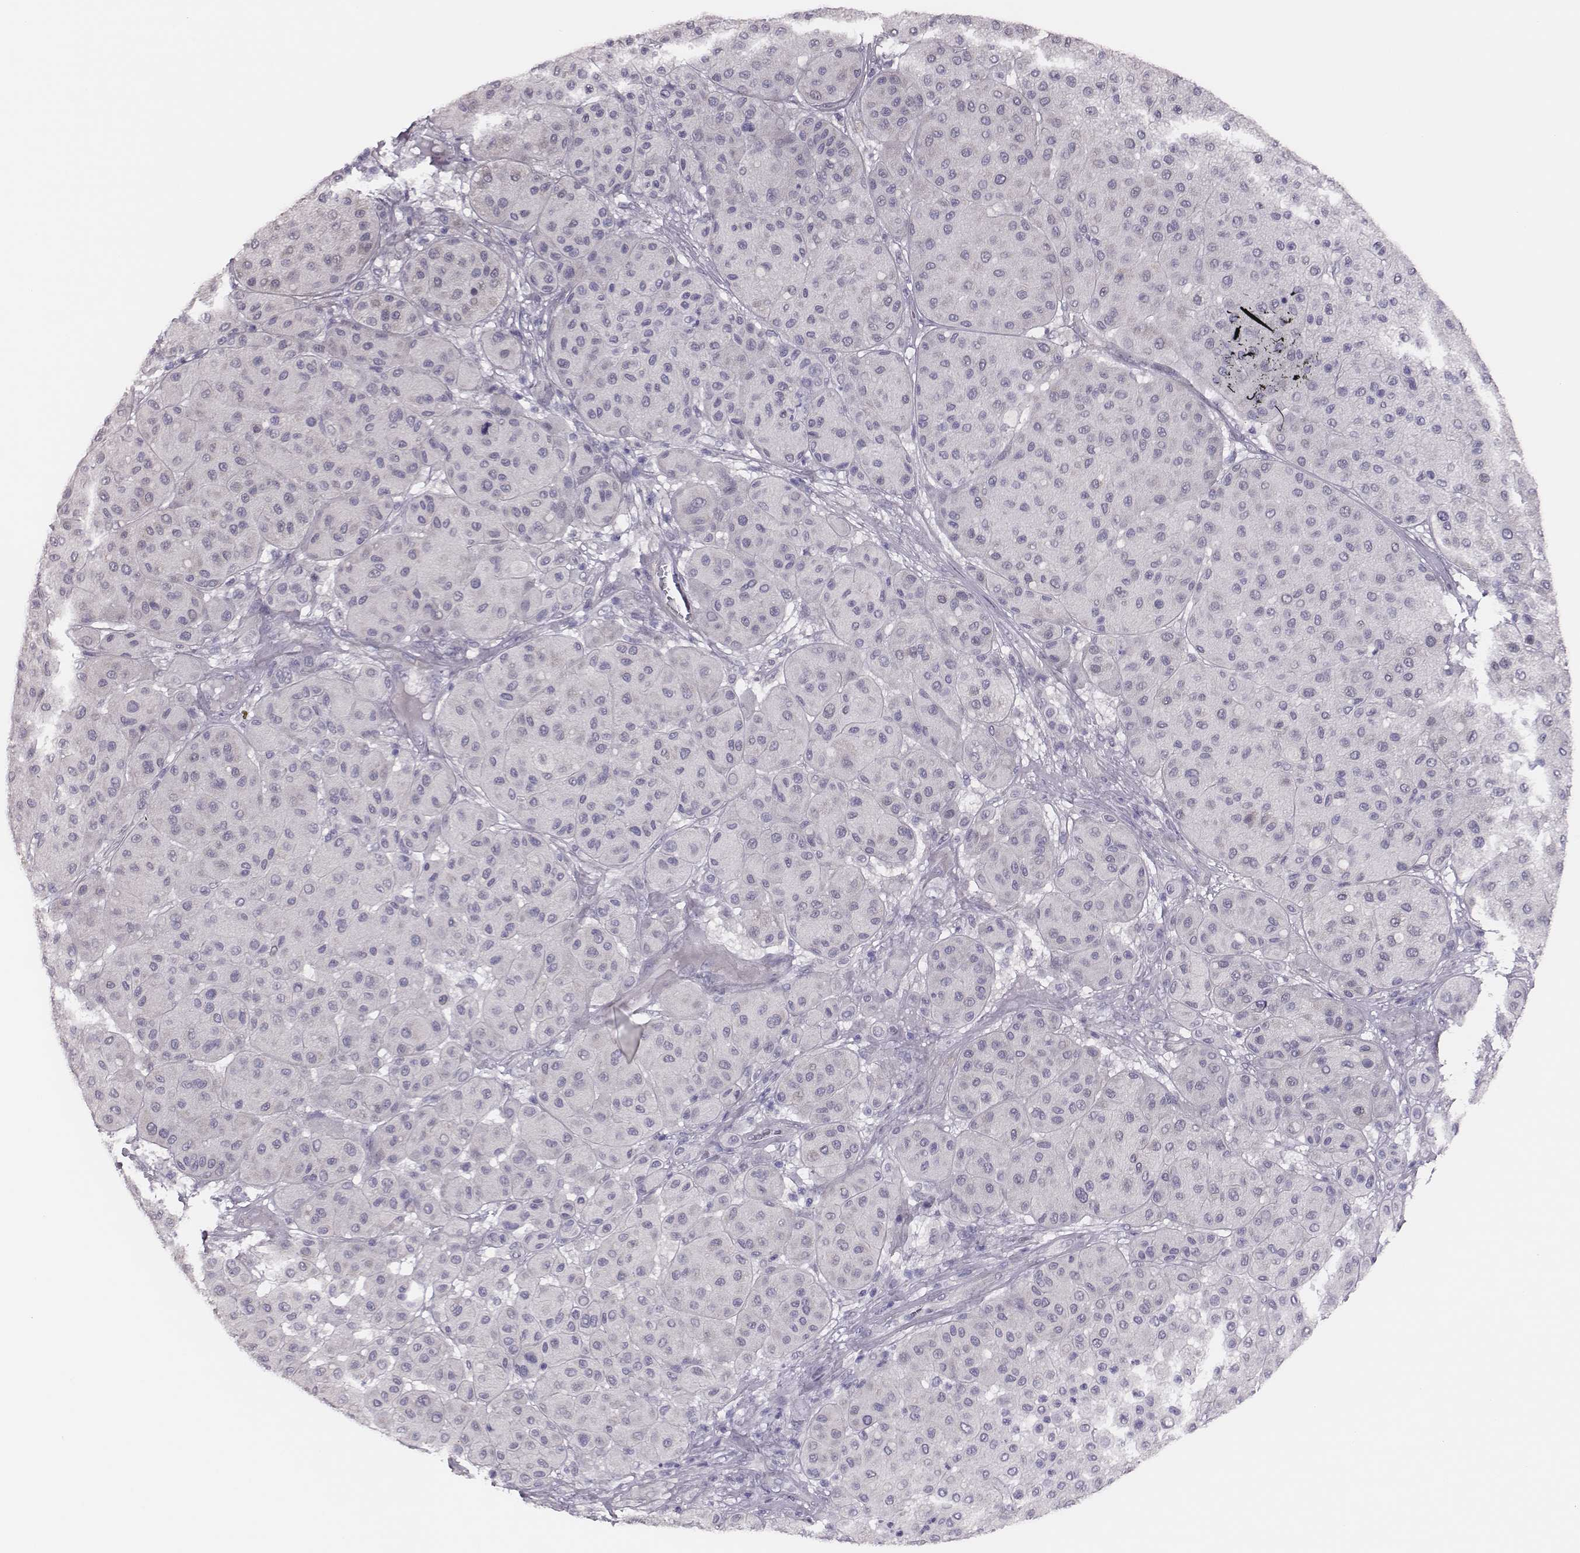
{"staining": {"intensity": "negative", "quantity": "none", "location": "none"}, "tissue": "melanoma", "cell_type": "Tumor cells", "image_type": "cancer", "snomed": [{"axis": "morphology", "description": "Malignant melanoma, Metastatic site"}, {"axis": "topography", "description": "Smooth muscle"}], "caption": "High magnification brightfield microscopy of malignant melanoma (metastatic site) stained with DAB (3,3'-diaminobenzidine) (brown) and counterstained with hematoxylin (blue): tumor cells show no significant expression.", "gene": "SCML2", "patient": {"sex": "male", "age": 41}}